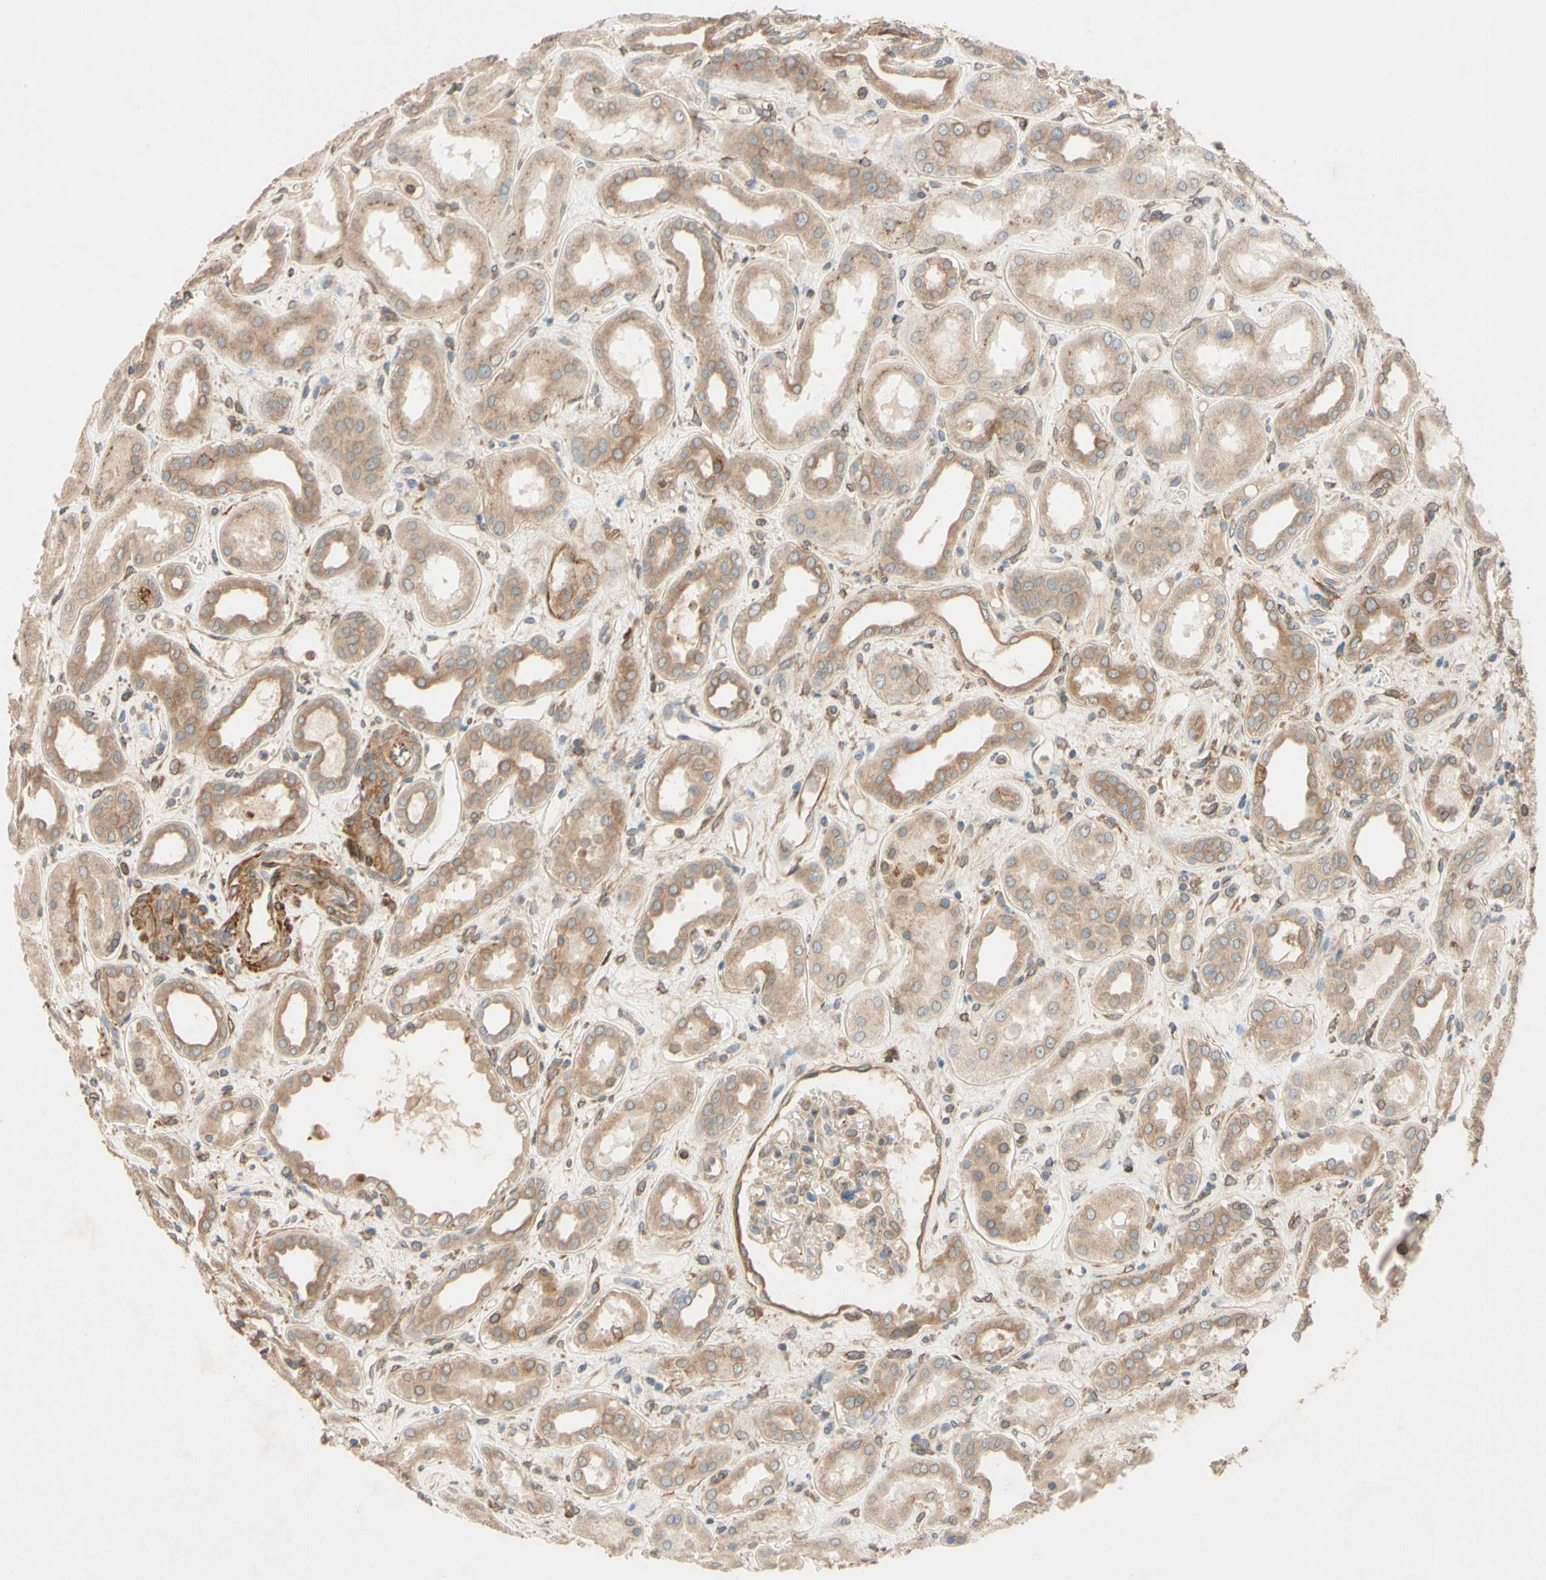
{"staining": {"intensity": "weak", "quantity": ">75%", "location": "cytoplasmic/membranous"}, "tissue": "kidney", "cell_type": "Cells in glomeruli", "image_type": "normal", "snomed": [{"axis": "morphology", "description": "Normal tissue, NOS"}, {"axis": "topography", "description": "Kidney"}], "caption": "Approximately >75% of cells in glomeruli in benign human kidney exhibit weak cytoplasmic/membranous protein staining as visualized by brown immunohistochemical staining.", "gene": "PTPRU", "patient": {"sex": "male", "age": 59}}